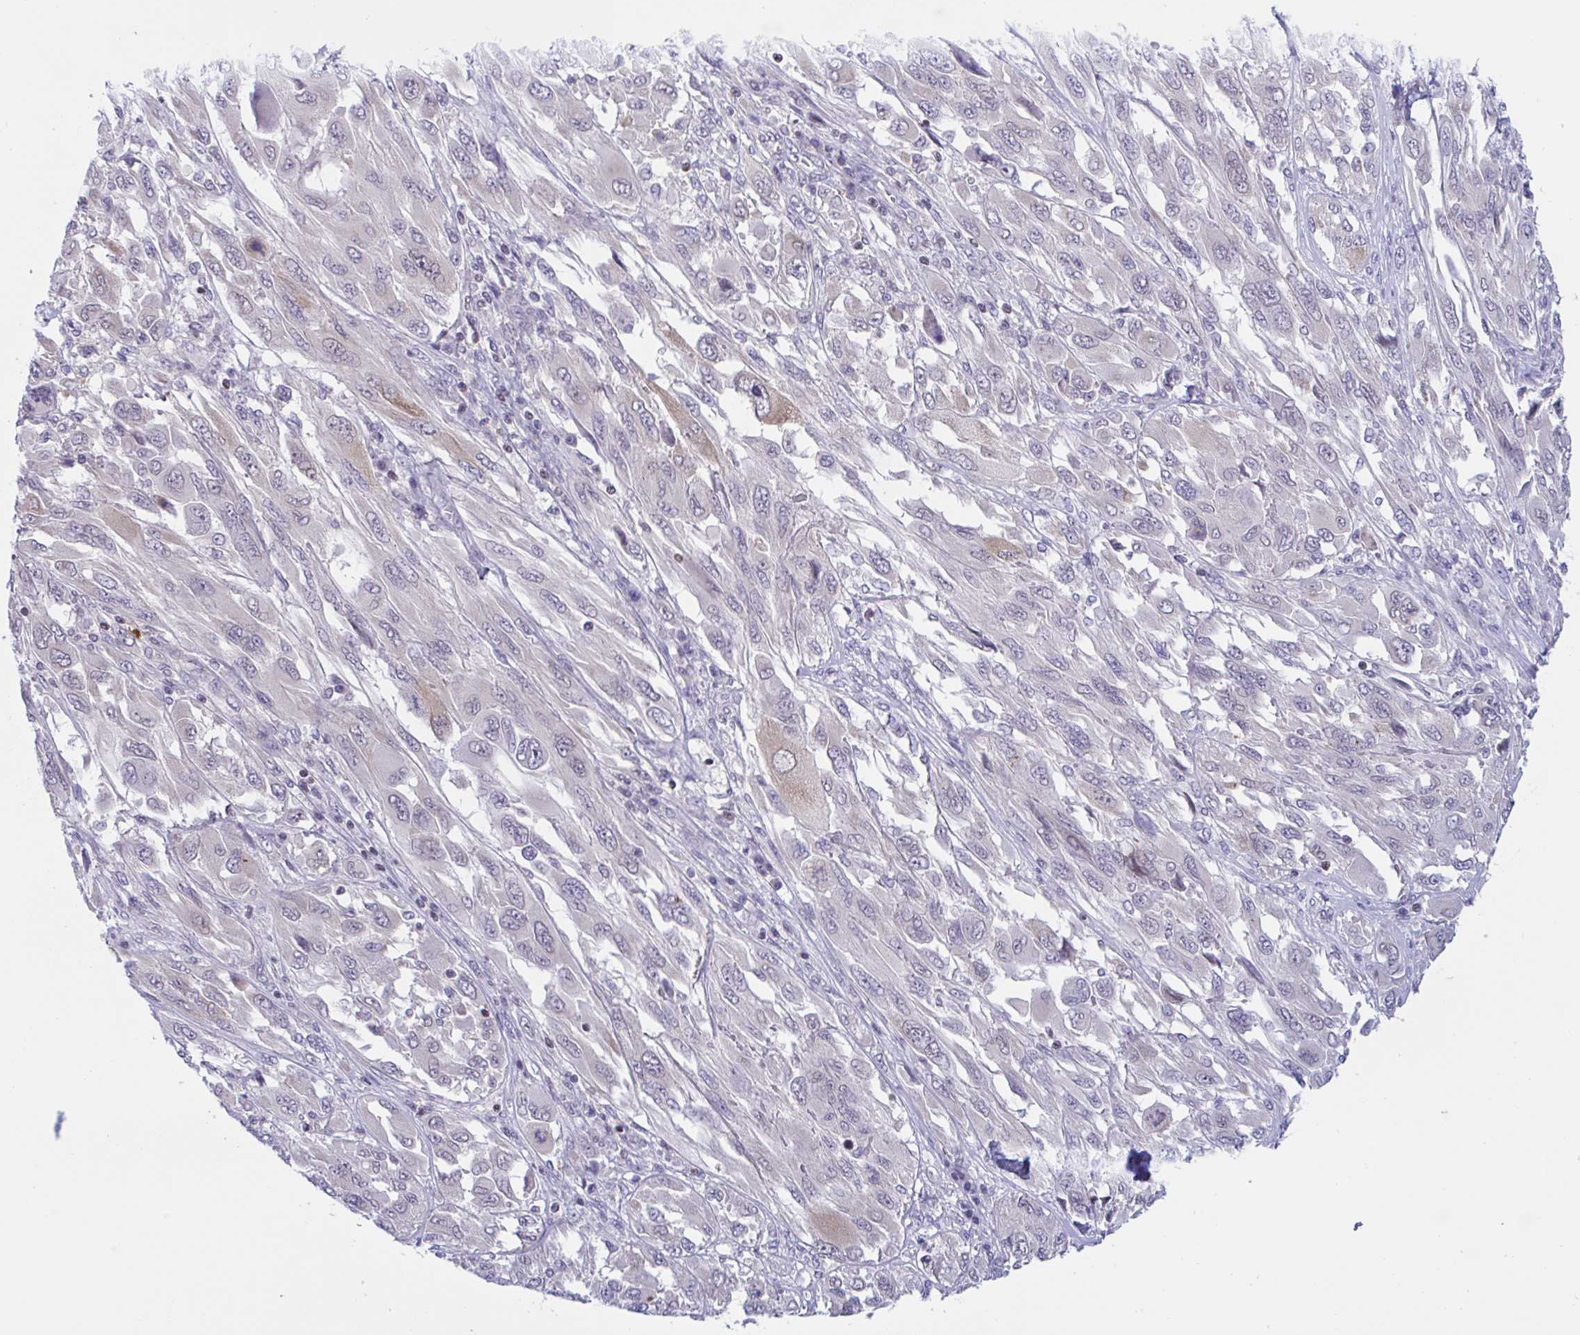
{"staining": {"intensity": "negative", "quantity": "none", "location": "none"}, "tissue": "melanoma", "cell_type": "Tumor cells", "image_type": "cancer", "snomed": [{"axis": "morphology", "description": "Malignant melanoma, NOS"}, {"axis": "topography", "description": "Skin"}], "caption": "Immunohistochemical staining of human malignant melanoma exhibits no significant positivity in tumor cells.", "gene": "SNX11", "patient": {"sex": "female", "age": 91}}